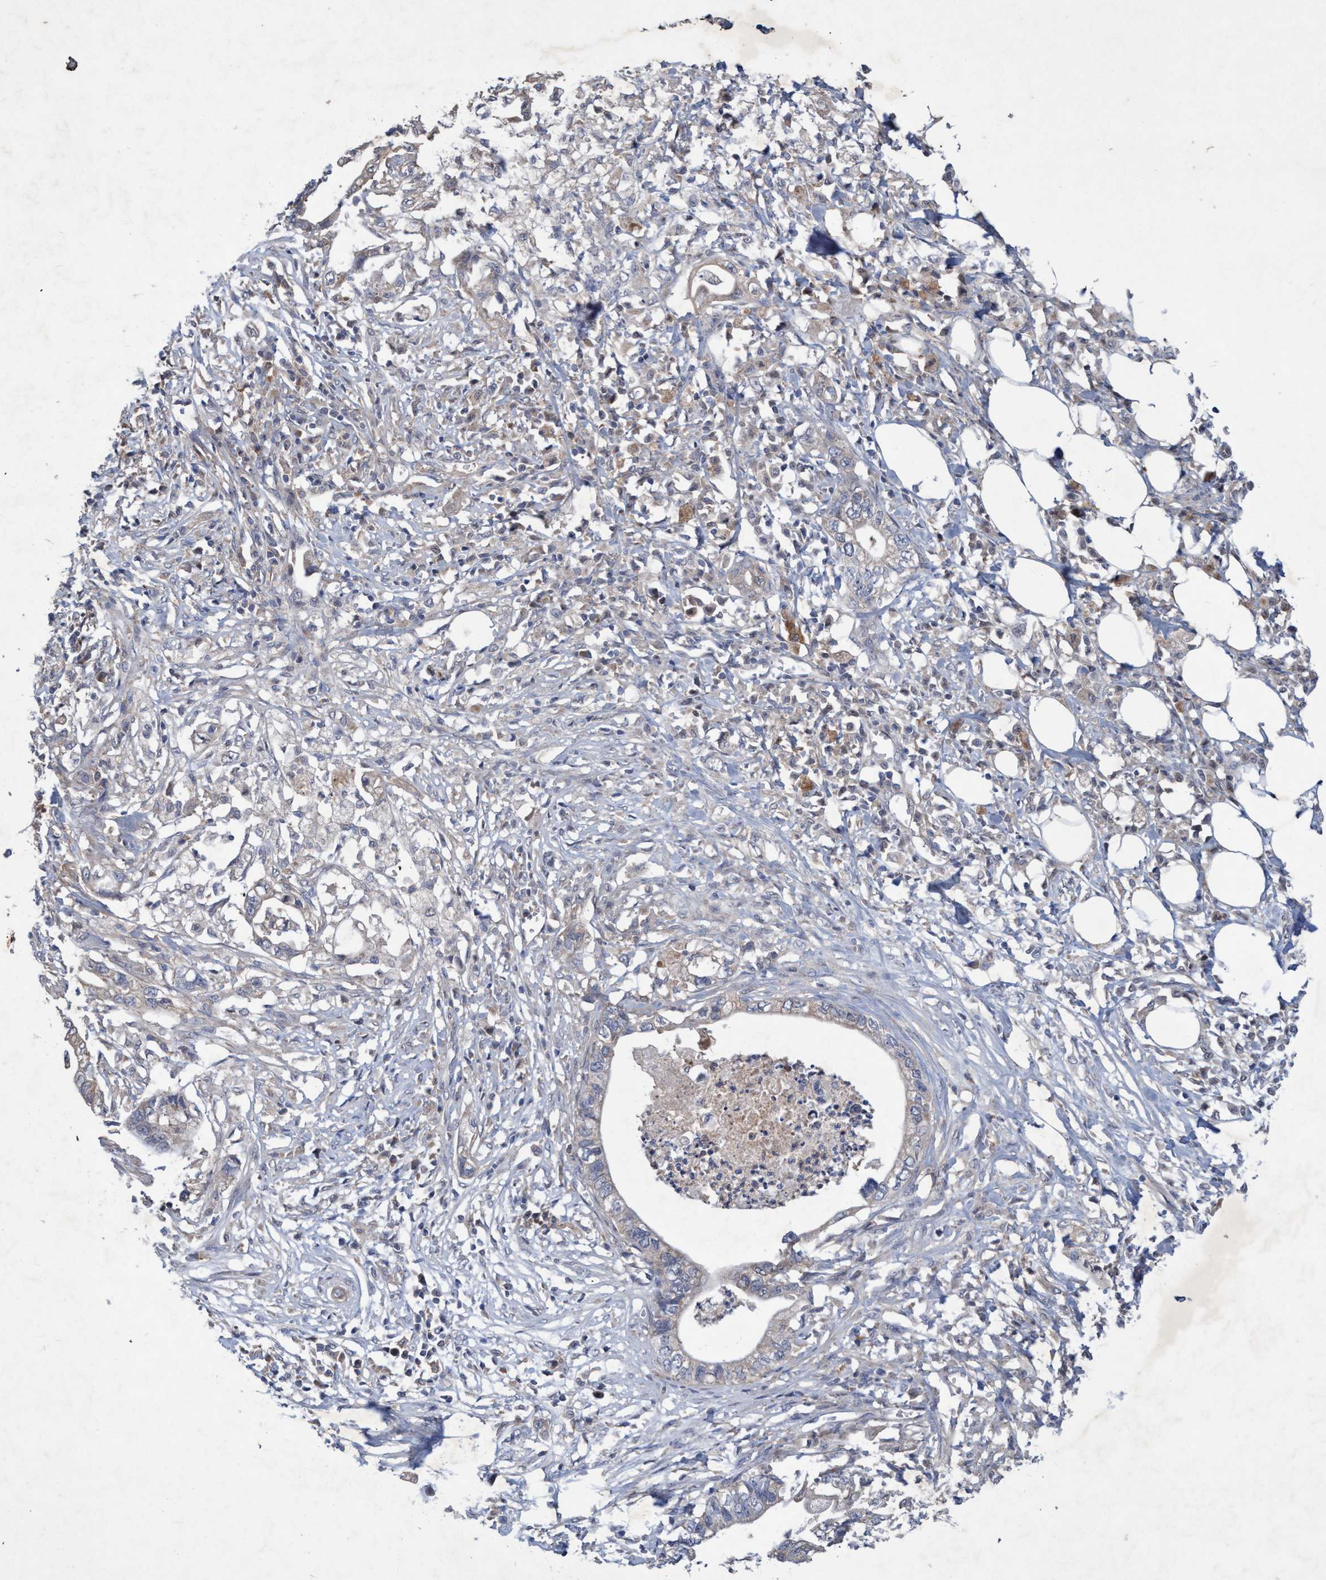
{"staining": {"intensity": "weak", "quantity": "<25%", "location": "cytoplasmic/membranous"}, "tissue": "pancreatic cancer", "cell_type": "Tumor cells", "image_type": "cancer", "snomed": [{"axis": "morphology", "description": "Adenocarcinoma, NOS"}, {"axis": "topography", "description": "Pancreas"}], "caption": "Immunohistochemistry (IHC) of pancreatic cancer exhibits no expression in tumor cells.", "gene": "ZNF677", "patient": {"sex": "male", "age": 56}}